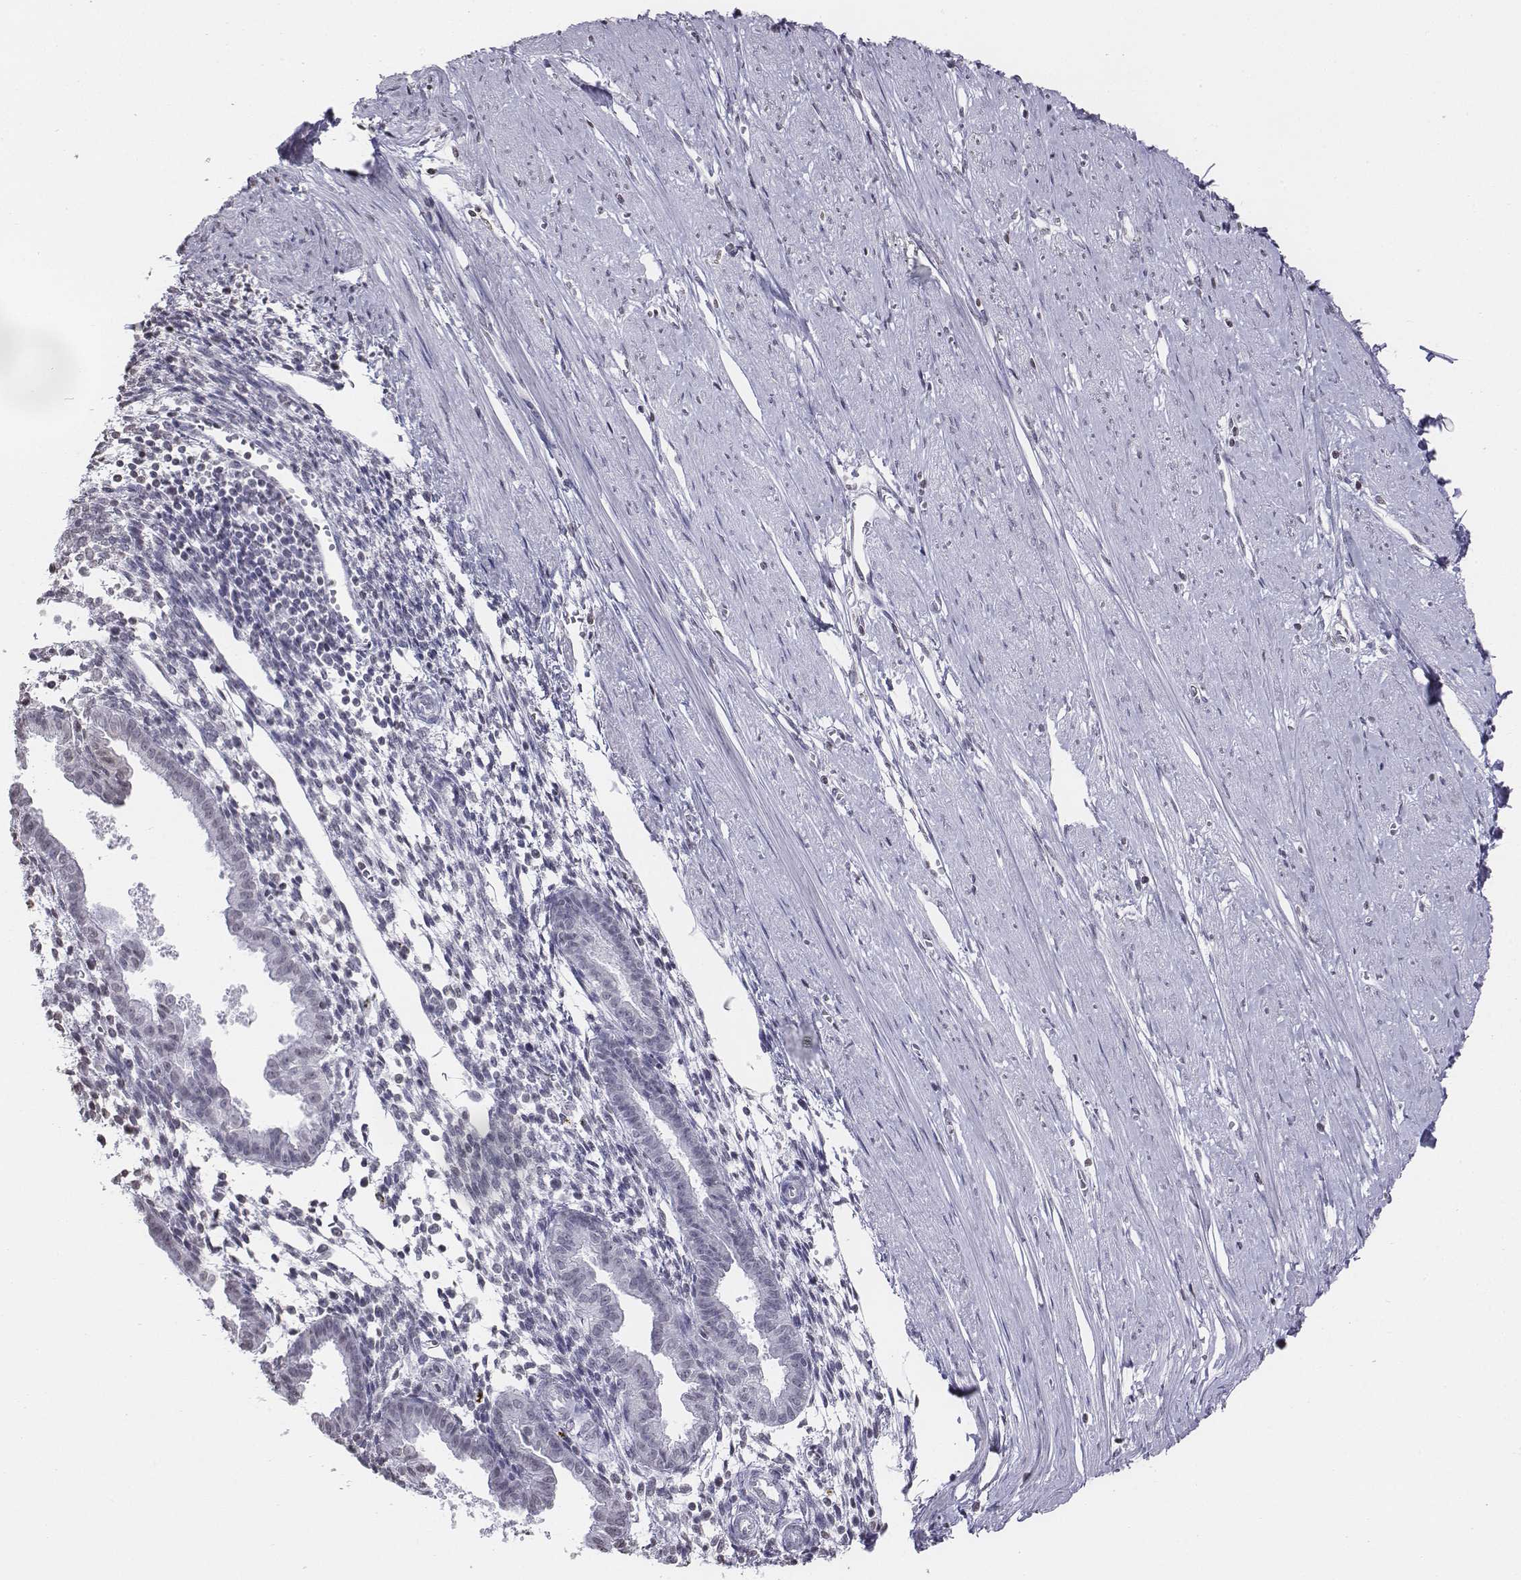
{"staining": {"intensity": "negative", "quantity": "none", "location": "none"}, "tissue": "endometrium", "cell_type": "Cells in endometrial stroma", "image_type": "normal", "snomed": [{"axis": "morphology", "description": "Normal tissue, NOS"}, {"axis": "topography", "description": "Endometrium"}], "caption": "A high-resolution image shows IHC staining of benign endometrium, which displays no significant staining in cells in endometrial stroma. Brightfield microscopy of immunohistochemistry stained with DAB (3,3'-diaminobenzidine) (brown) and hematoxylin (blue), captured at high magnification.", "gene": "BARHL1", "patient": {"sex": "female", "age": 37}}